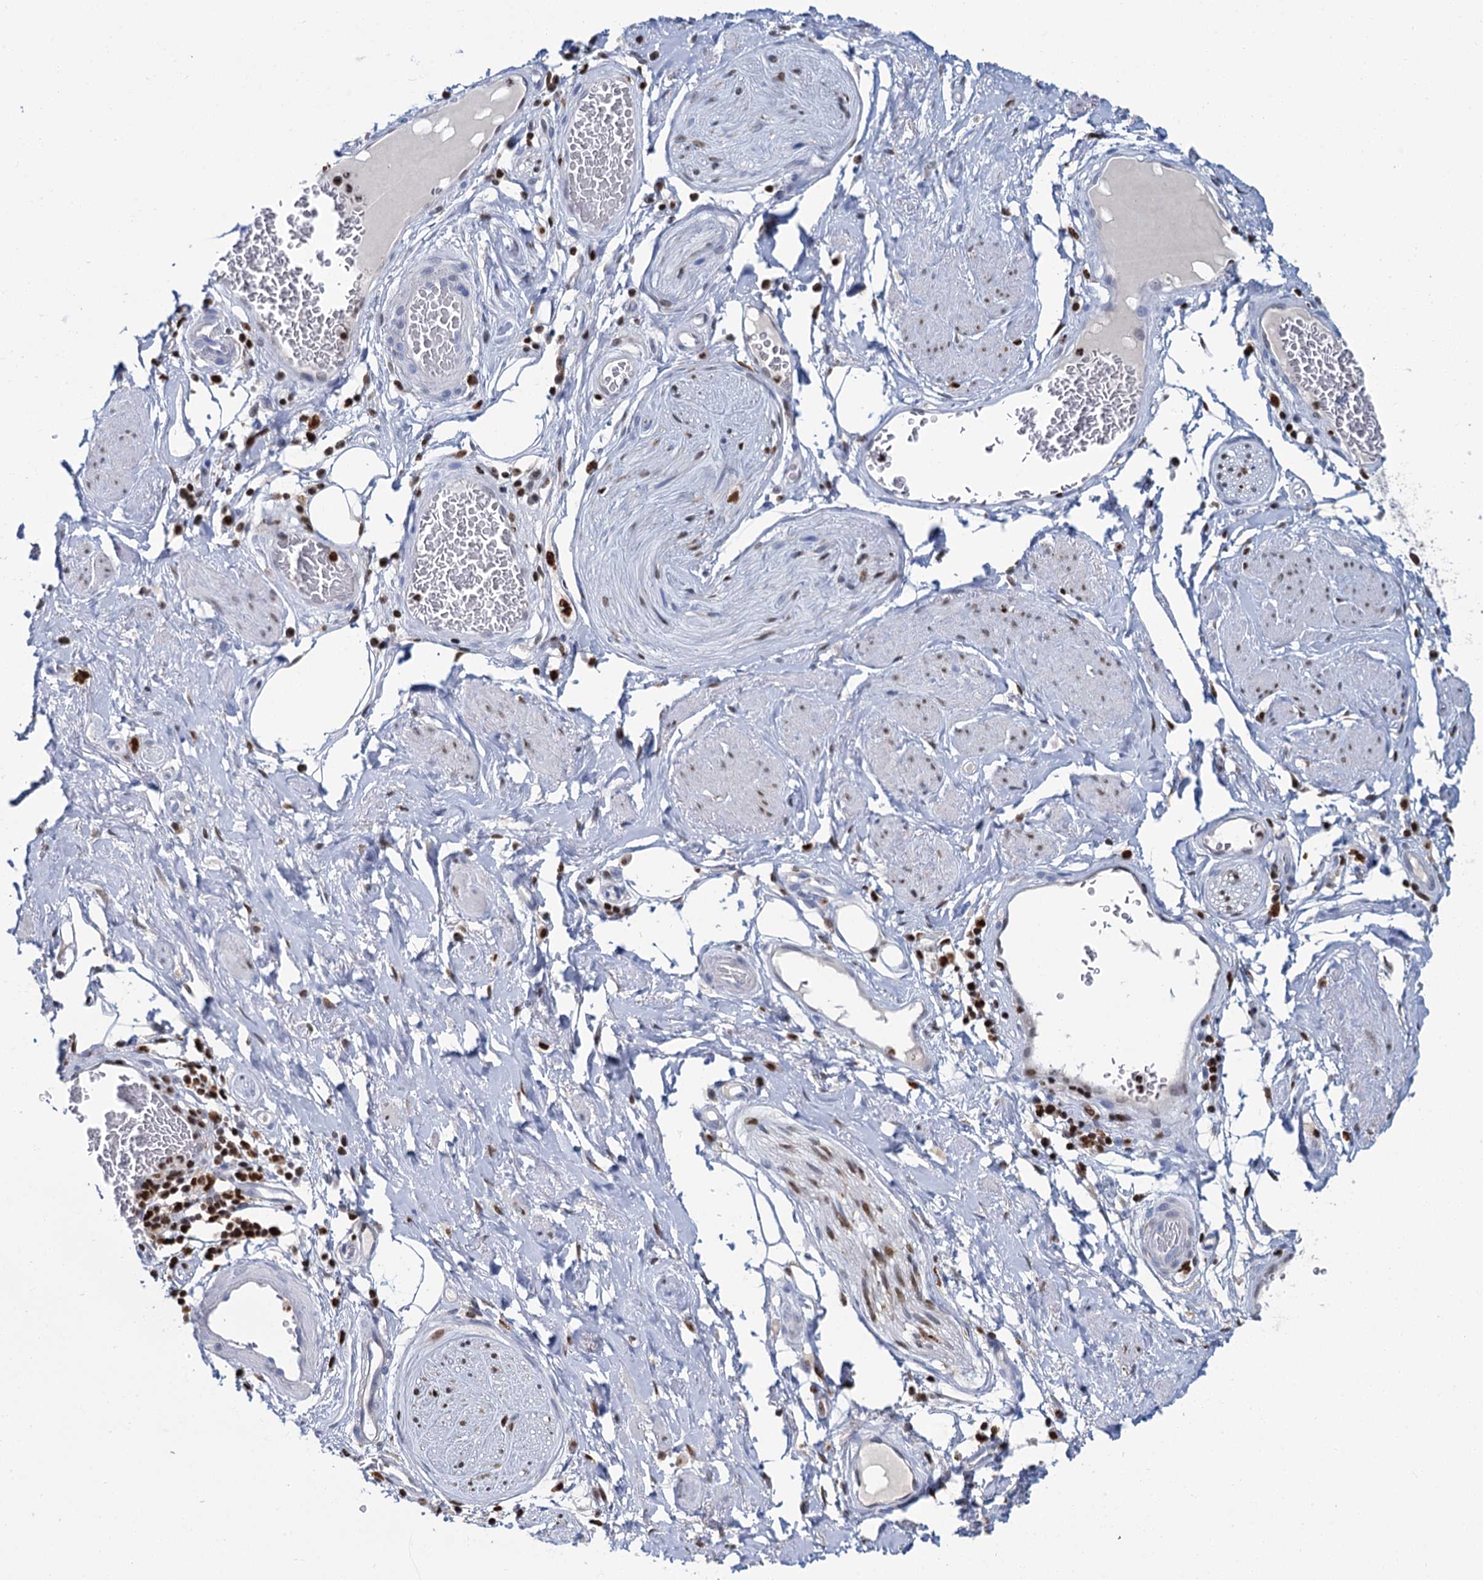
{"staining": {"intensity": "negative", "quantity": "none", "location": "none"}, "tissue": "adipose tissue", "cell_type": "Adipocytes", "image_type": "normal", "snomed": [{"axis": "morphology", "description": "Normal tissue, NOS"}, {"axis": "morphology", "description": "Adenocarcinoma, NOS"}, {"axis": "topography", "description": "Rectum"}, {"axis": "topography", "description": "Vagina"}, {"axis": "topography", "description": "Peripheral nerve tissue"}], "caption": "Immunohistochemical staining of normal adipose tissue displays no significant expression in adipocytes. The staining was performed using DAB to visualize the protein expression in brown, while the nuclei were stained in blue with hematoxylin (Magnification: 20x).", "gene": "CELF2", "patient": {"sex": "female", "age": 71}}